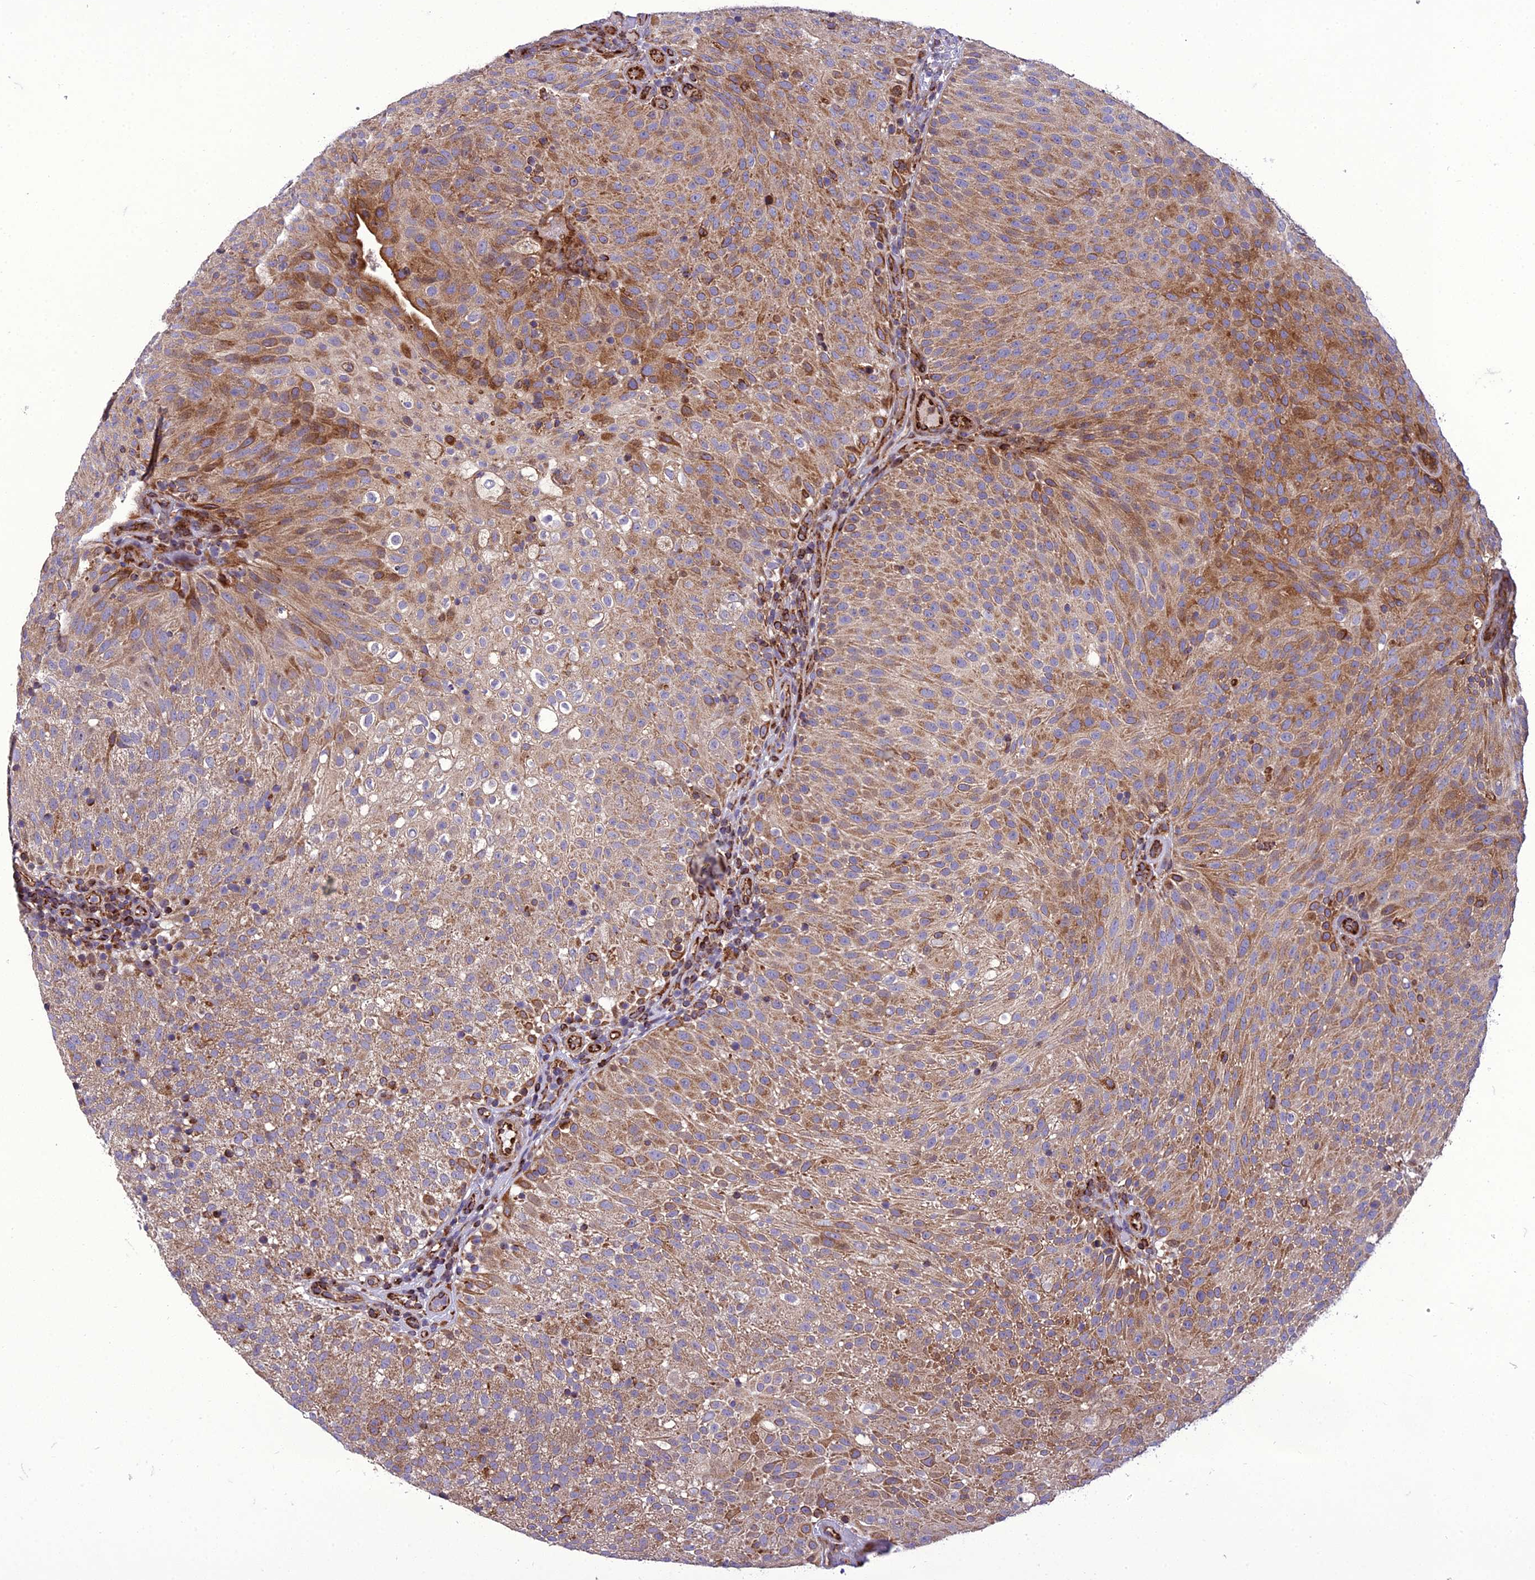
{"staining": {"intensity": "moderate", "quantity": ">75%", "location": "cytoplasmic/membranous"}, "tissue": "urothelial cancer", "cell_type": "Tumor cells", "image_type": "cancer", "snomed": [{"axis": "morphology", "description": "Urothelial carcinoma, Low grade"}, {"axis": "topography", "description": "Urinary bladder"}], "caption": "The micrograph reveals staining of urothelial cancer, revealing moderate cytoplasmic/membranous protein staining (brown color) within tumor cells.", "gene": "GIMAP1", "patient": {"sex": "male", "age": 78}}